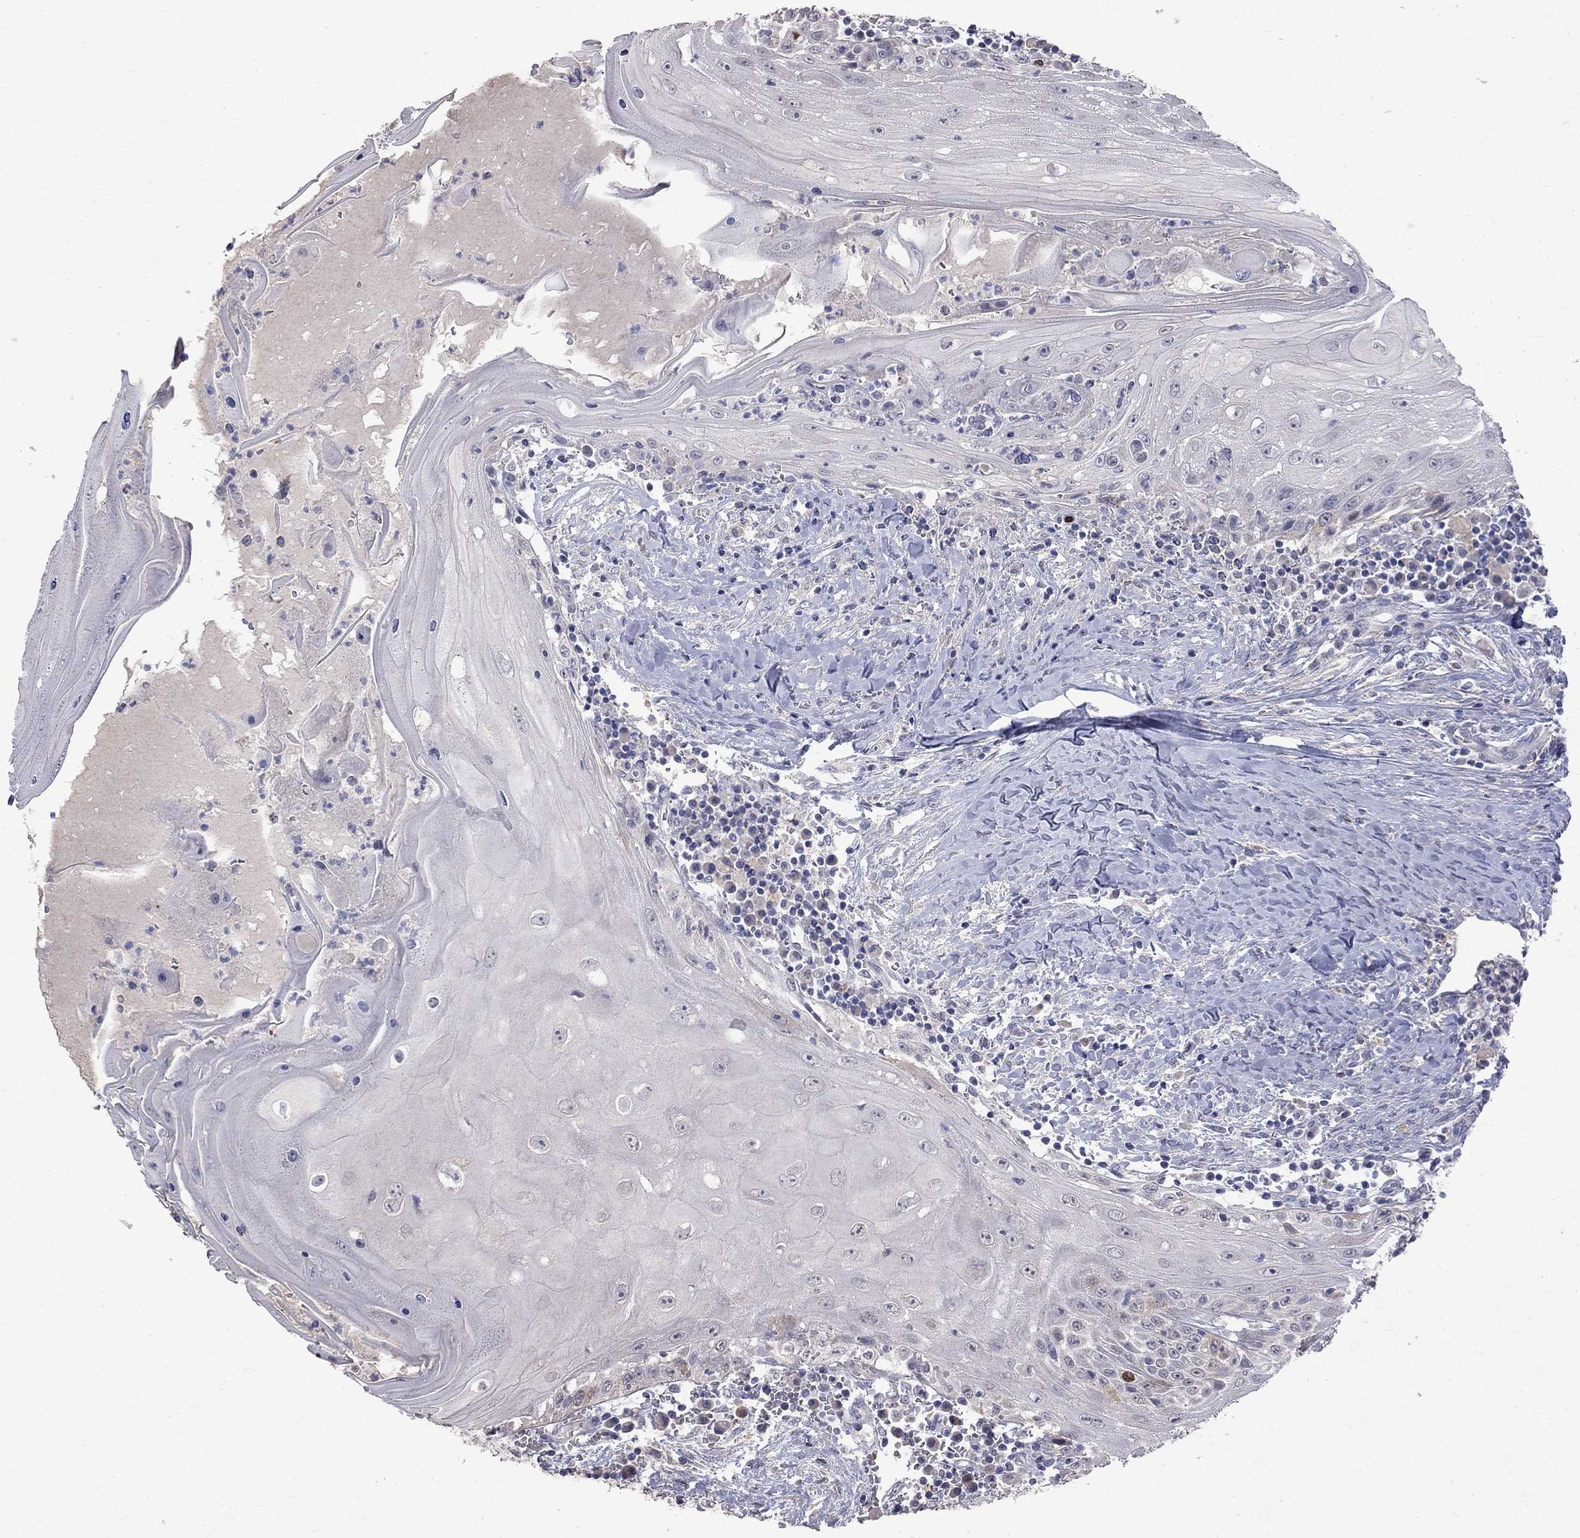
{"staining": {"intensity": "negative", "quantity": "none", "location": "none"}, "tissue": "head and neck cancer", "cell_type": "Tumor cells", "image_type": "cancer", "snomed": [{"axis": "morphology", "description": "Squamous cell carcinoma, NOS"}, {"axis": "topography", "description": "Oral tissue"}, {"axis": "topography", "description": "Head-Neck"}], "caption": "An immunohistochemistry photomicrograph of head and neck cancer (squamous cell carcinoma) is shown. There is no staining in tumor cells of head and neck cancer (squamous cell carcinoma). (DAB (3,3'-diaminobenzidine) immunohistochemistry (IHC) visualized using brightfield microscopy, high magnification).", "gene": "CKAP2", "patient": {"sex": "male", "age": 58}}